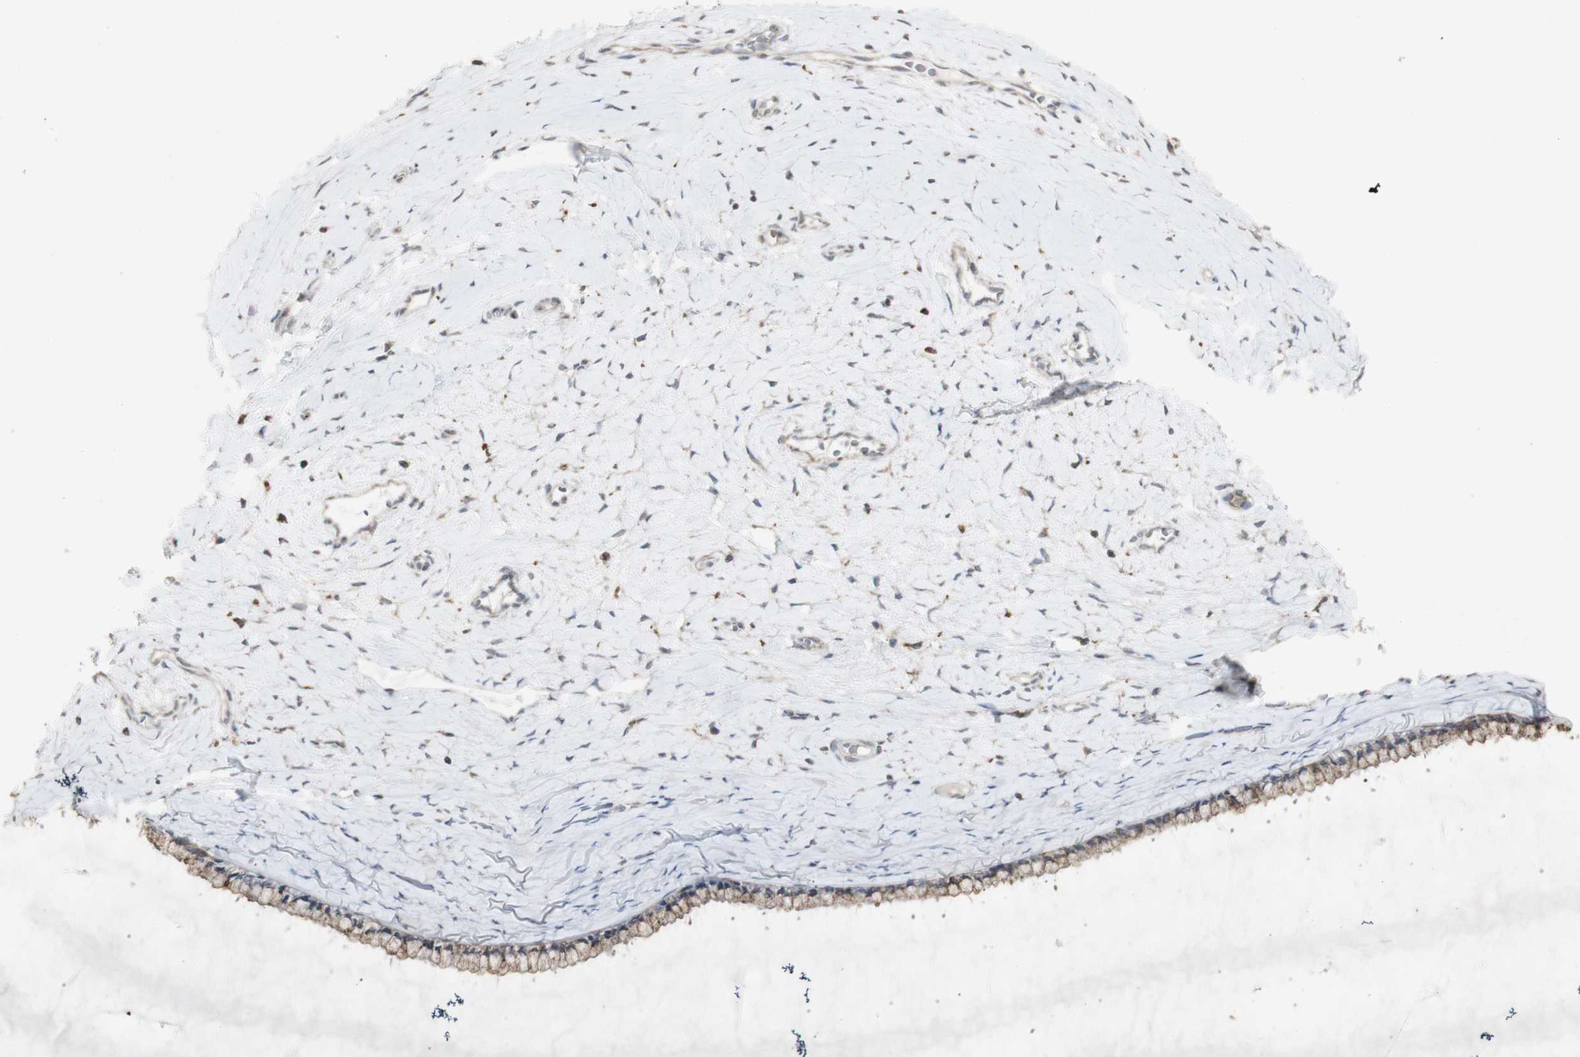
{"staining": {"intensity": "moderate", "quantity": ">75%", "location": "cytoplasmic/membranous"}, "tissue": "cervix", "cell_type": "Glandular cells", "image_type": "normal", "snomed": [{"axis": "morphology", "description": "Normal tissue, NOS"}, {"axis": "topography", "description": "Cervix"}], "caption": "Glandular cells display medium levels of moderate cytoplasmic/membranous positivity in approximately >75% of cells in benign human cervix. (Stains: DAB in brown, nuclei in blue, Microscopy: brightfield microscopy at high magnification).", "gene": "ATP6V1E1", "patient": {"sex": "female", "age": 39}}